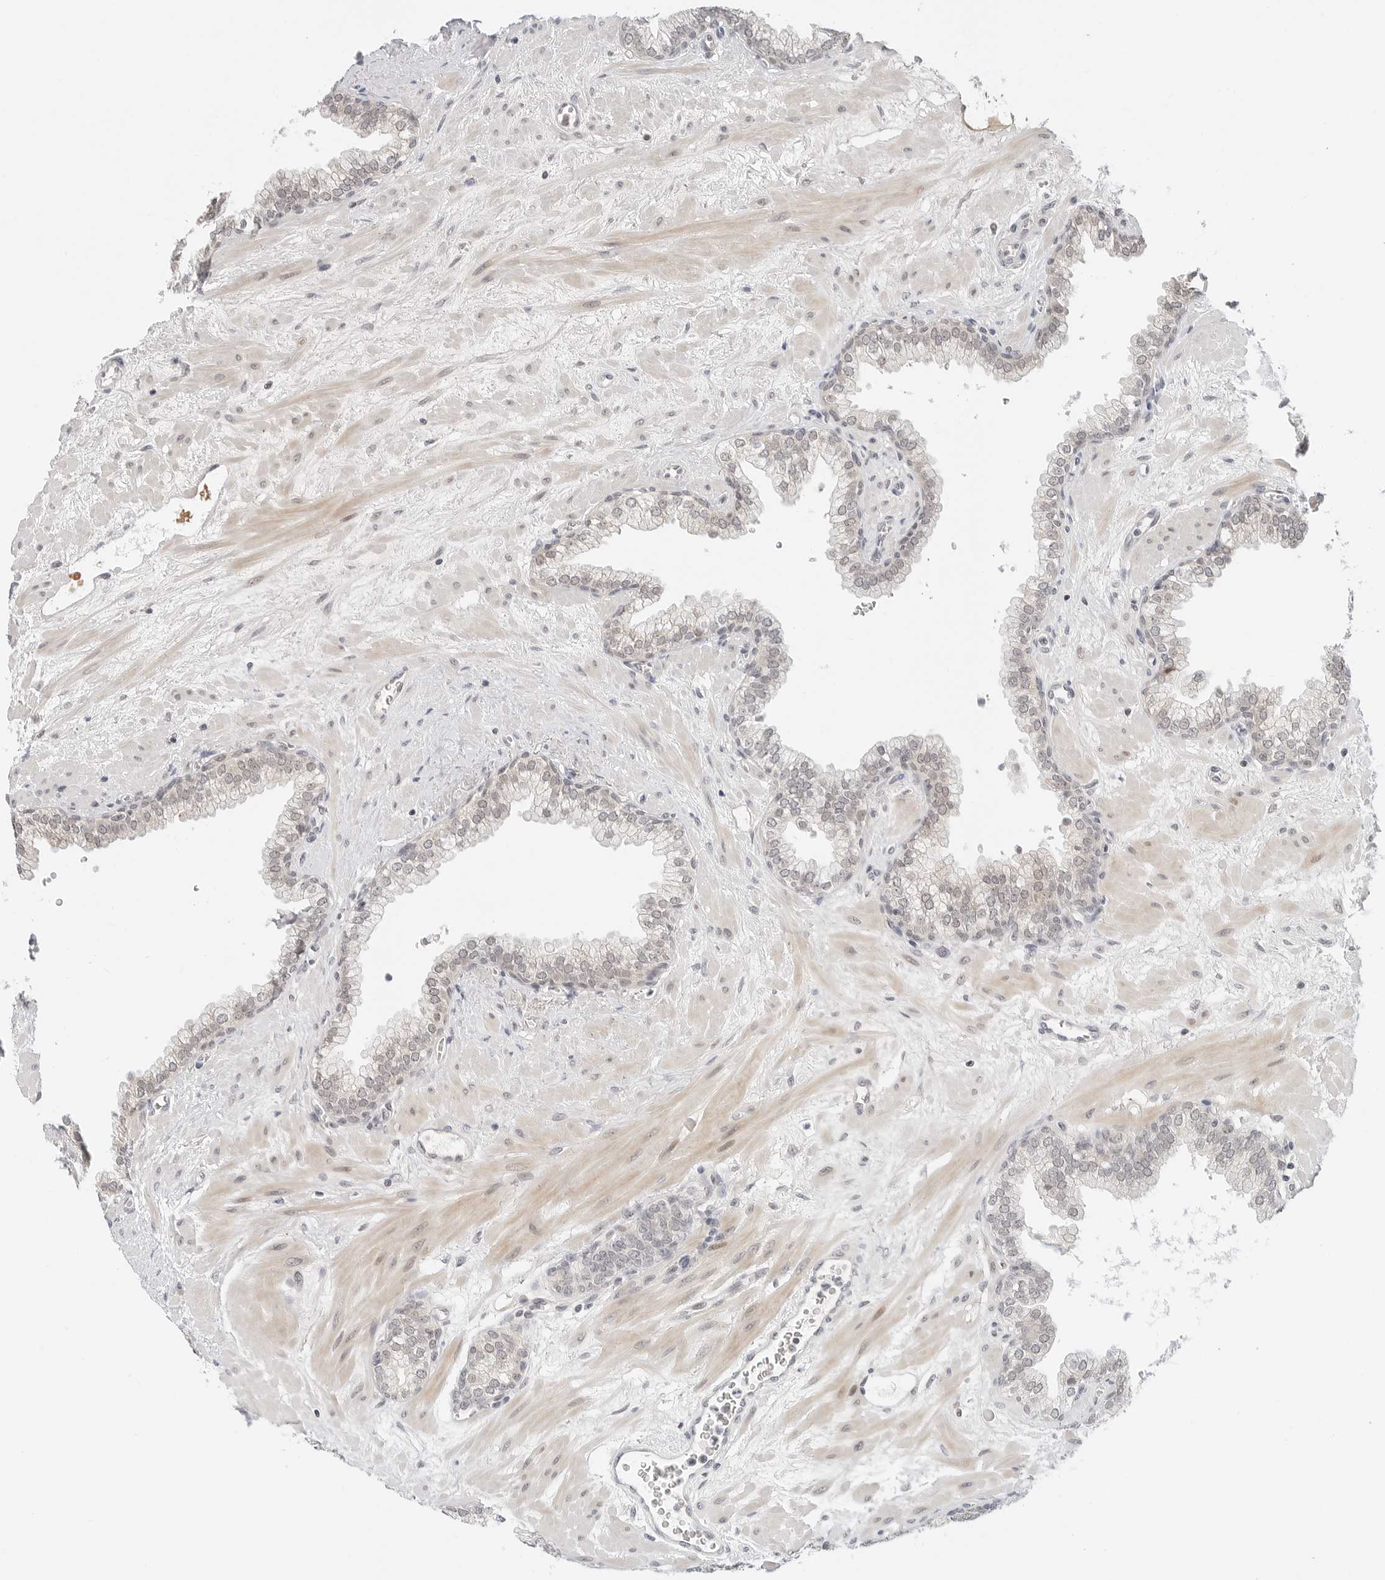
{"staining": {"intensity": "weak", "quantity": "25%-75%", "location": "nuclear"}, "tissue": "prostate", "cell_type": "Glandular cells", "image_type": "normal", "snomed": [{"axis": "morphology", "description": "Normal tissue, NOS"}, {"axis": "morphology", "description": "Urothelial carcinoma, Low grade"}, {"axis": "topography", "description": "Urinary bladder"}, {"axis": "topography", "description": "Prostate"}], "caption": "Human prostate stained with a brown dye shows weak nuclear positive staining in approximately 25%-75% of glandular cells.", "gene": "TSEN2", "patient": {"sex": "male", "age": 60}}